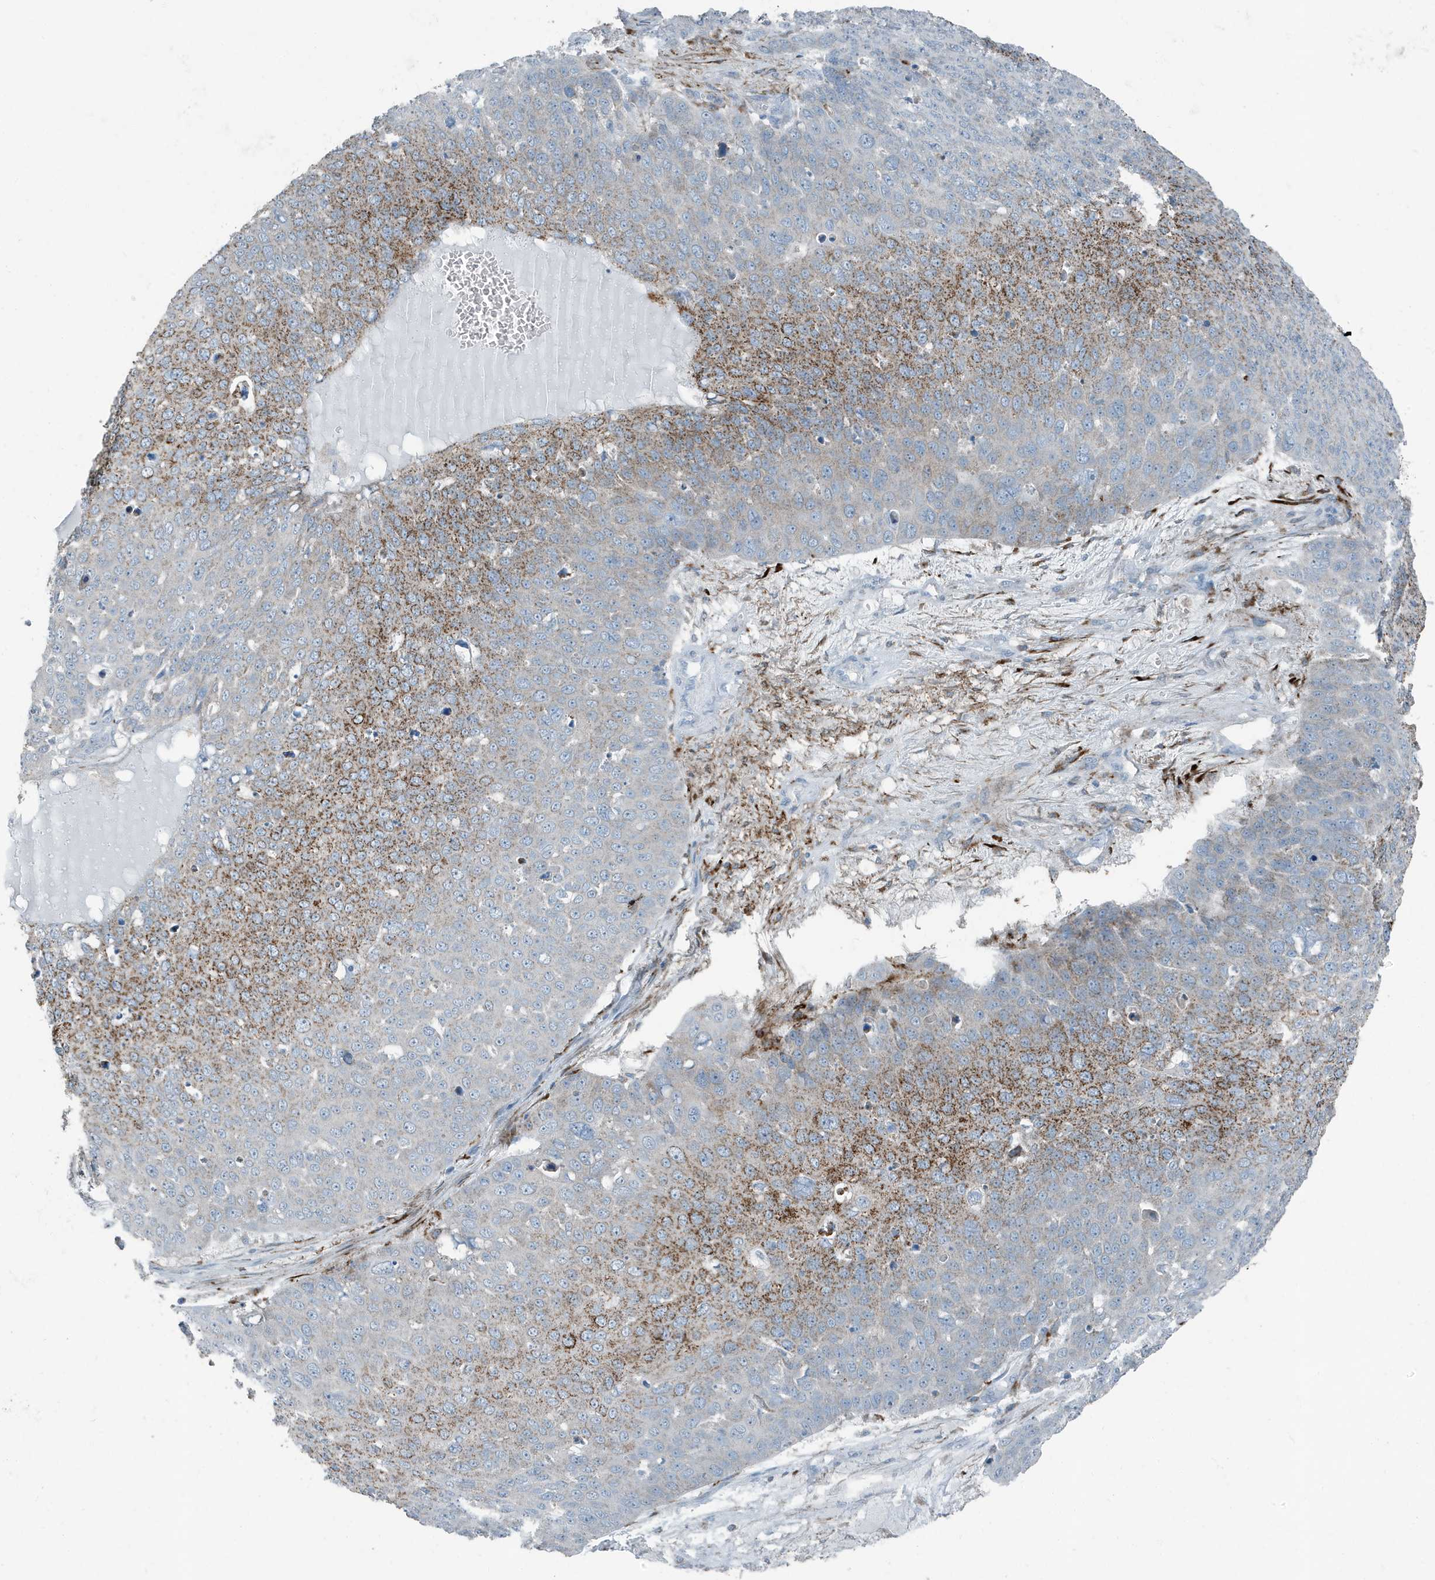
{"staining": {"intensity": "moderate", "quantity": "25%-75%", "location": "cytoplasmic/membranous"}, "tissue": "skin cancer", "cell_type": "Tumor cells", "image_type": "cancer", "snomed": [{"axis": "morphology", "description": "Squamous cell carcinoma, NOS"}, {"axis": "topography", "description": "Skin"}], "caption": "Immunohistochemistry (IHC) image of neoplastic tissue: human skin squamous cell carcinoma stained using immunohistochemistry (IHC) exhibits medium levels of moderate protein expression localized specifically in the cytoplasmic/membranous of tumor cells, appearing as a cytoplasmic/membranous brown color.", "gene": "FAM162A", "patient": {"sex": "male", "age": 71}}